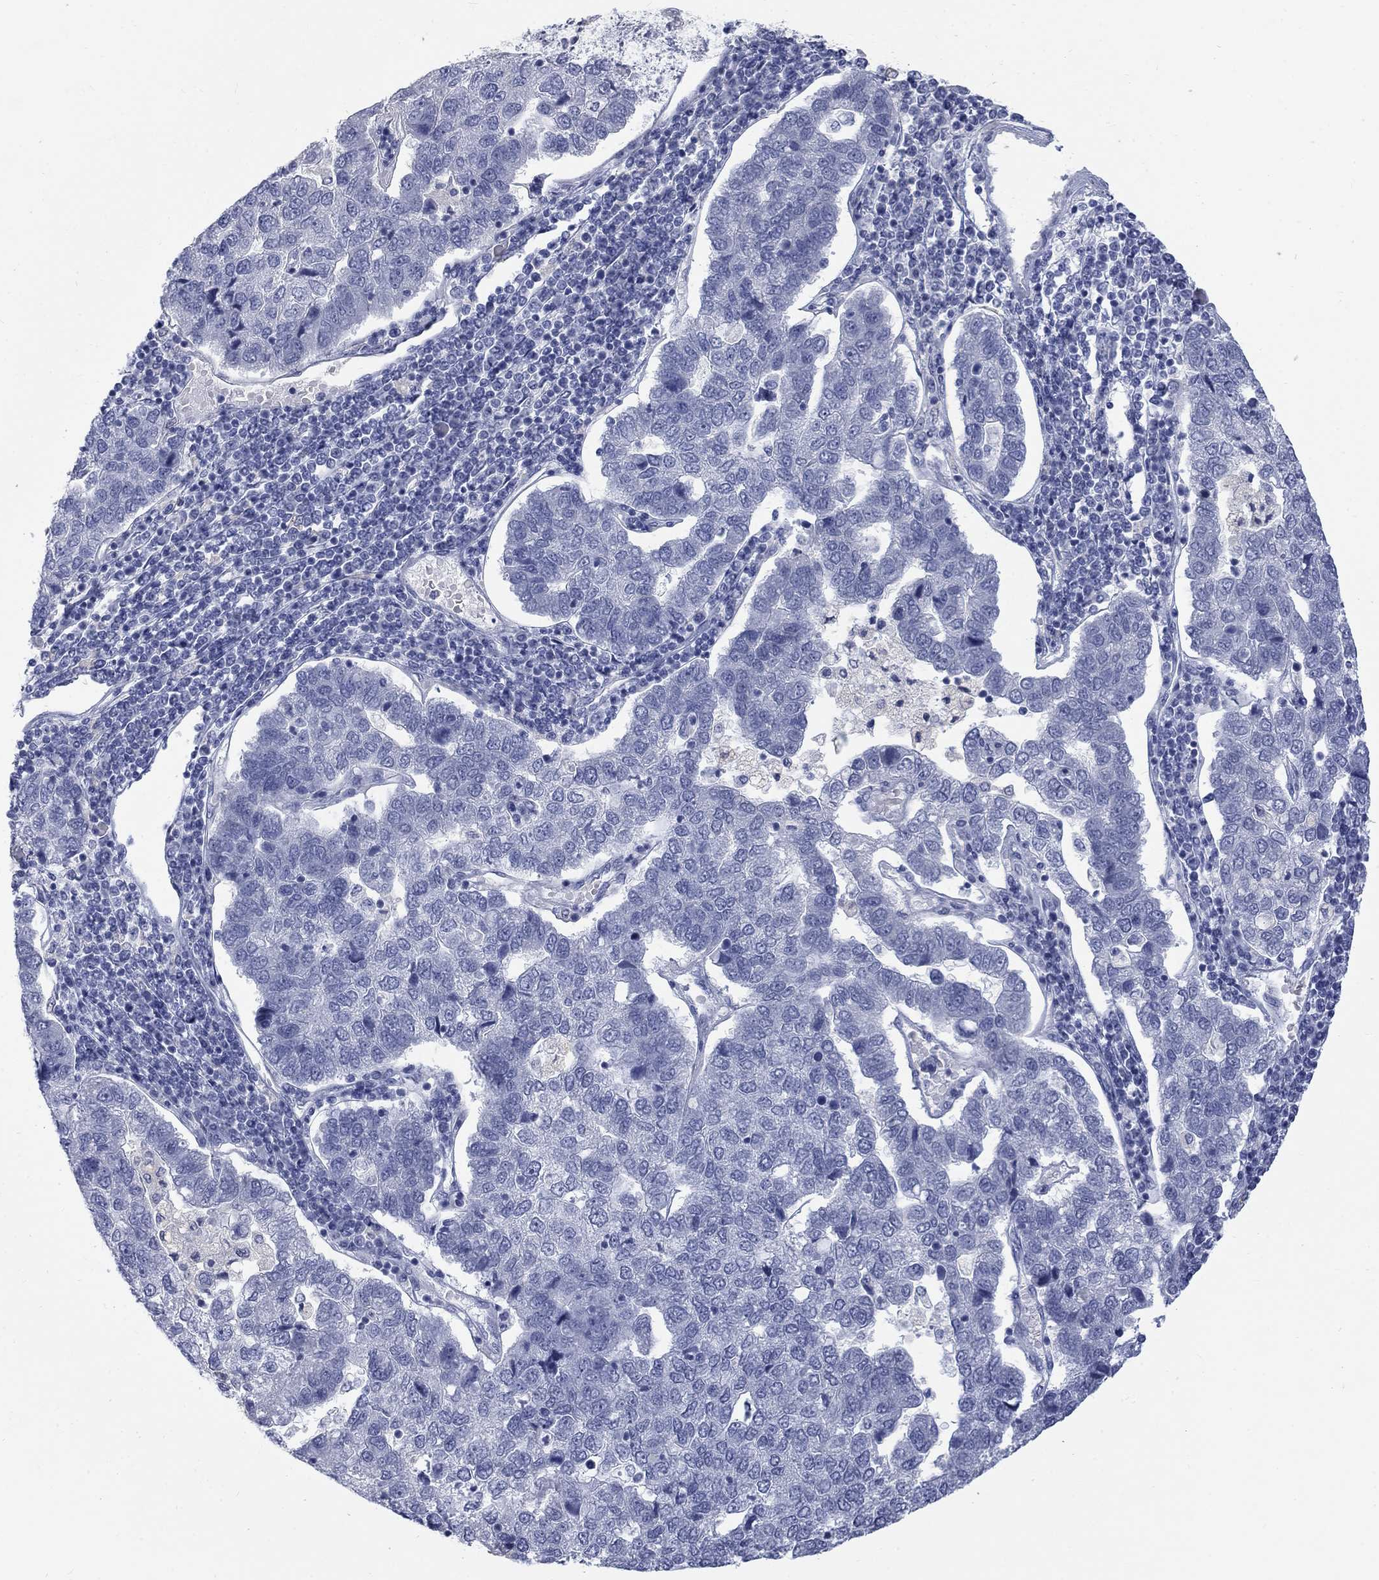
{"staining": {"intensity": "negative", "quantity": "none", "location": "none"}, "tissue": "pancreatic cancer", "cell_type": "Tumor cells", "image_type": "cancer", "snomed": [{"axis": "morphology", "description": "Adenocarcinoma, NOS"}, {"axis": "topography", "description": "Pancreas"}], "caption": "Immunohistochemical staining of pancreatic adenocarcinoma reveals no significant expression in tumor cells.", "gene": "RFTN2", "patient": {"sex": "female", "age": 61}}